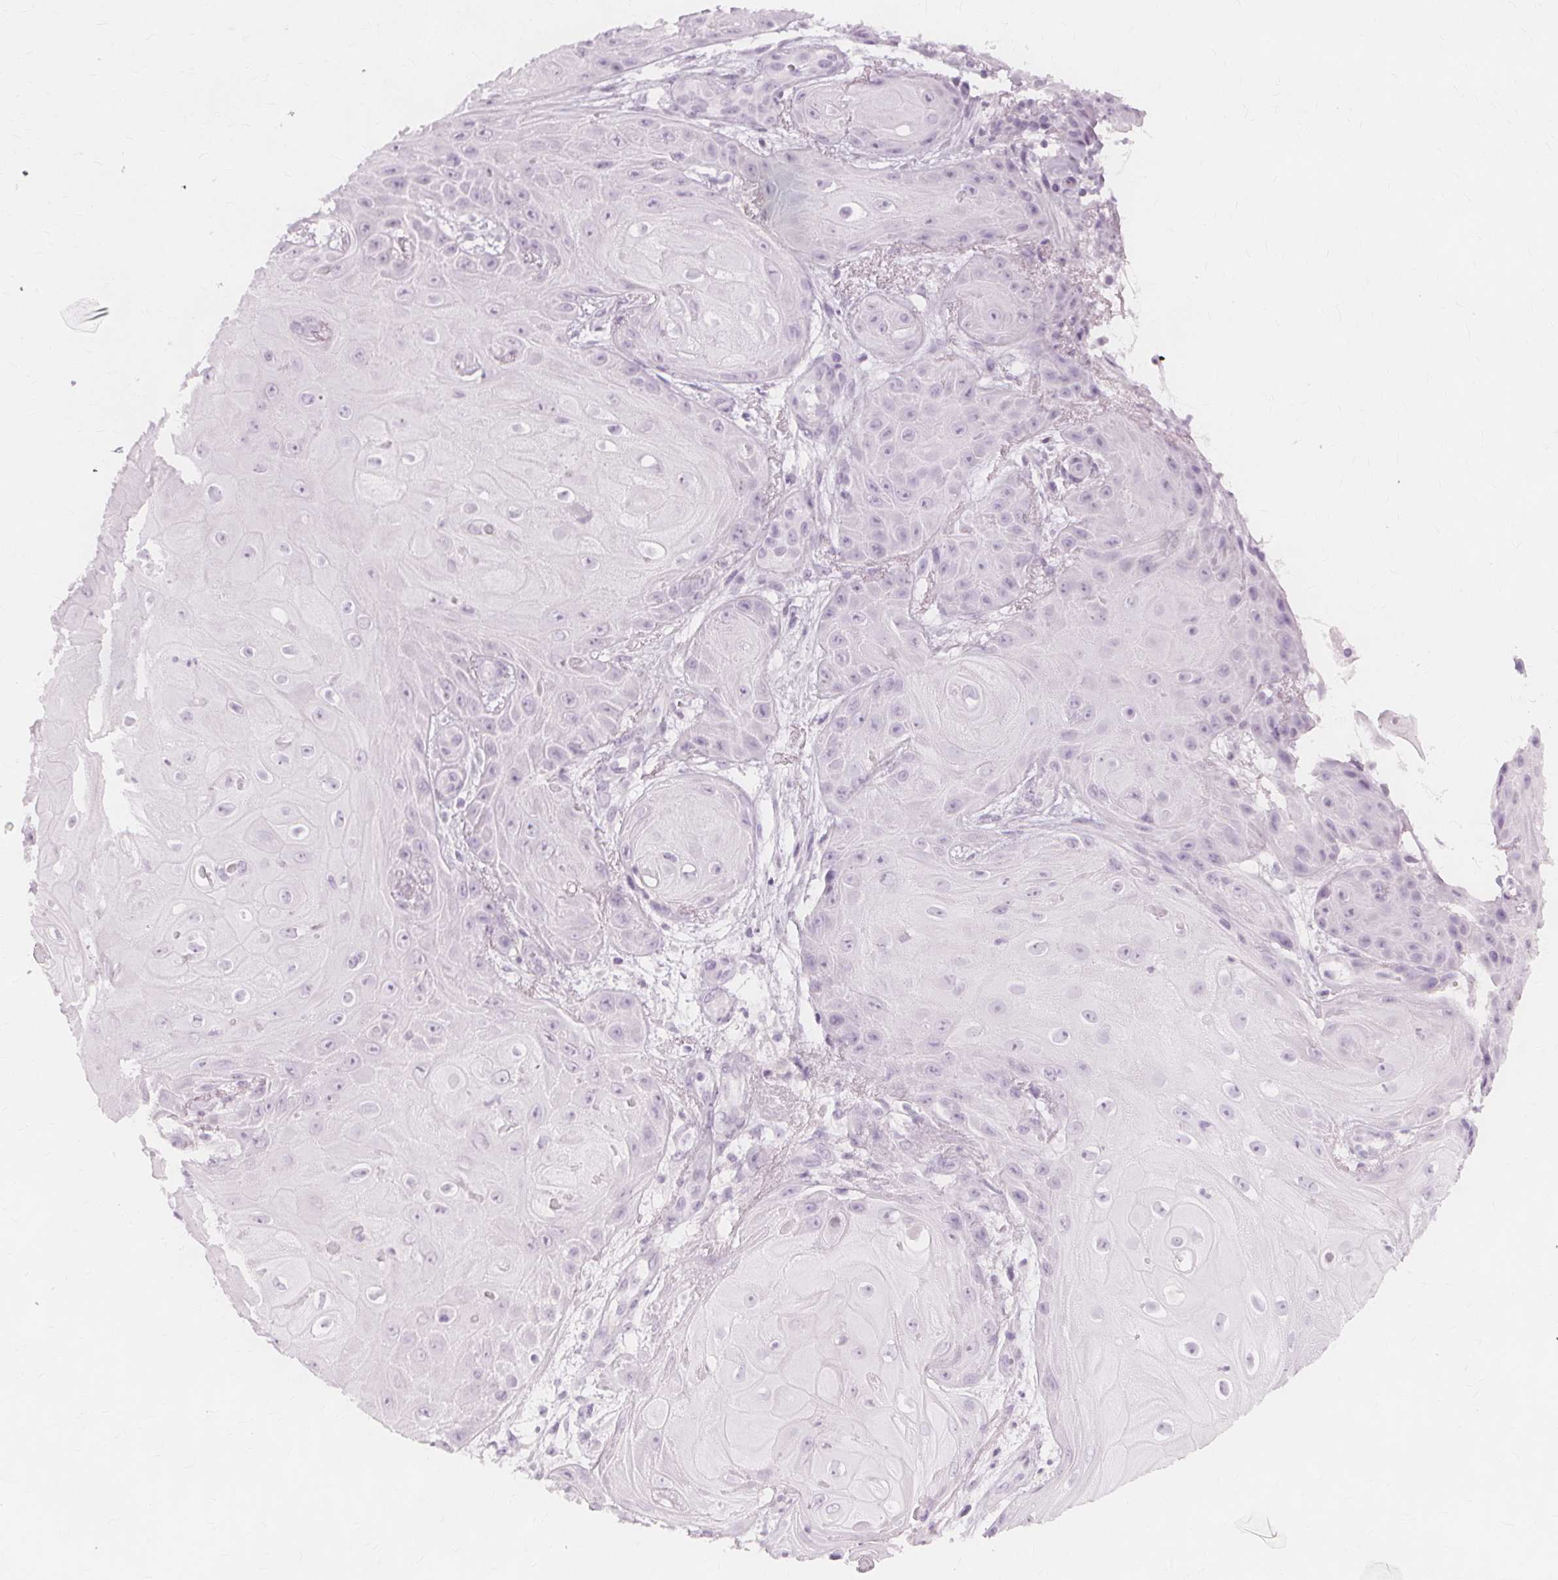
{"staining": {"intensity": "negative", "quantity": "none", "location": "none"}, "tissue": "skin cancer", "cell_type": "Tumor cells", "image_type": "cancer", "snomed": [{"axis": "morphology", "description": "Squamous cell carcinoma, NOS"}, {"axis": "topography", "description": "Skin"}], "caption": "IHC histopathology image of neoplastic tissue: human skin squamous cell carcinoma stained with DAB (3,3'-diaminobenzidine) shows no significant protein positivity in tumor cells.", "gene": "TFF1", "patient": {"sex": "male", "age": 62}}